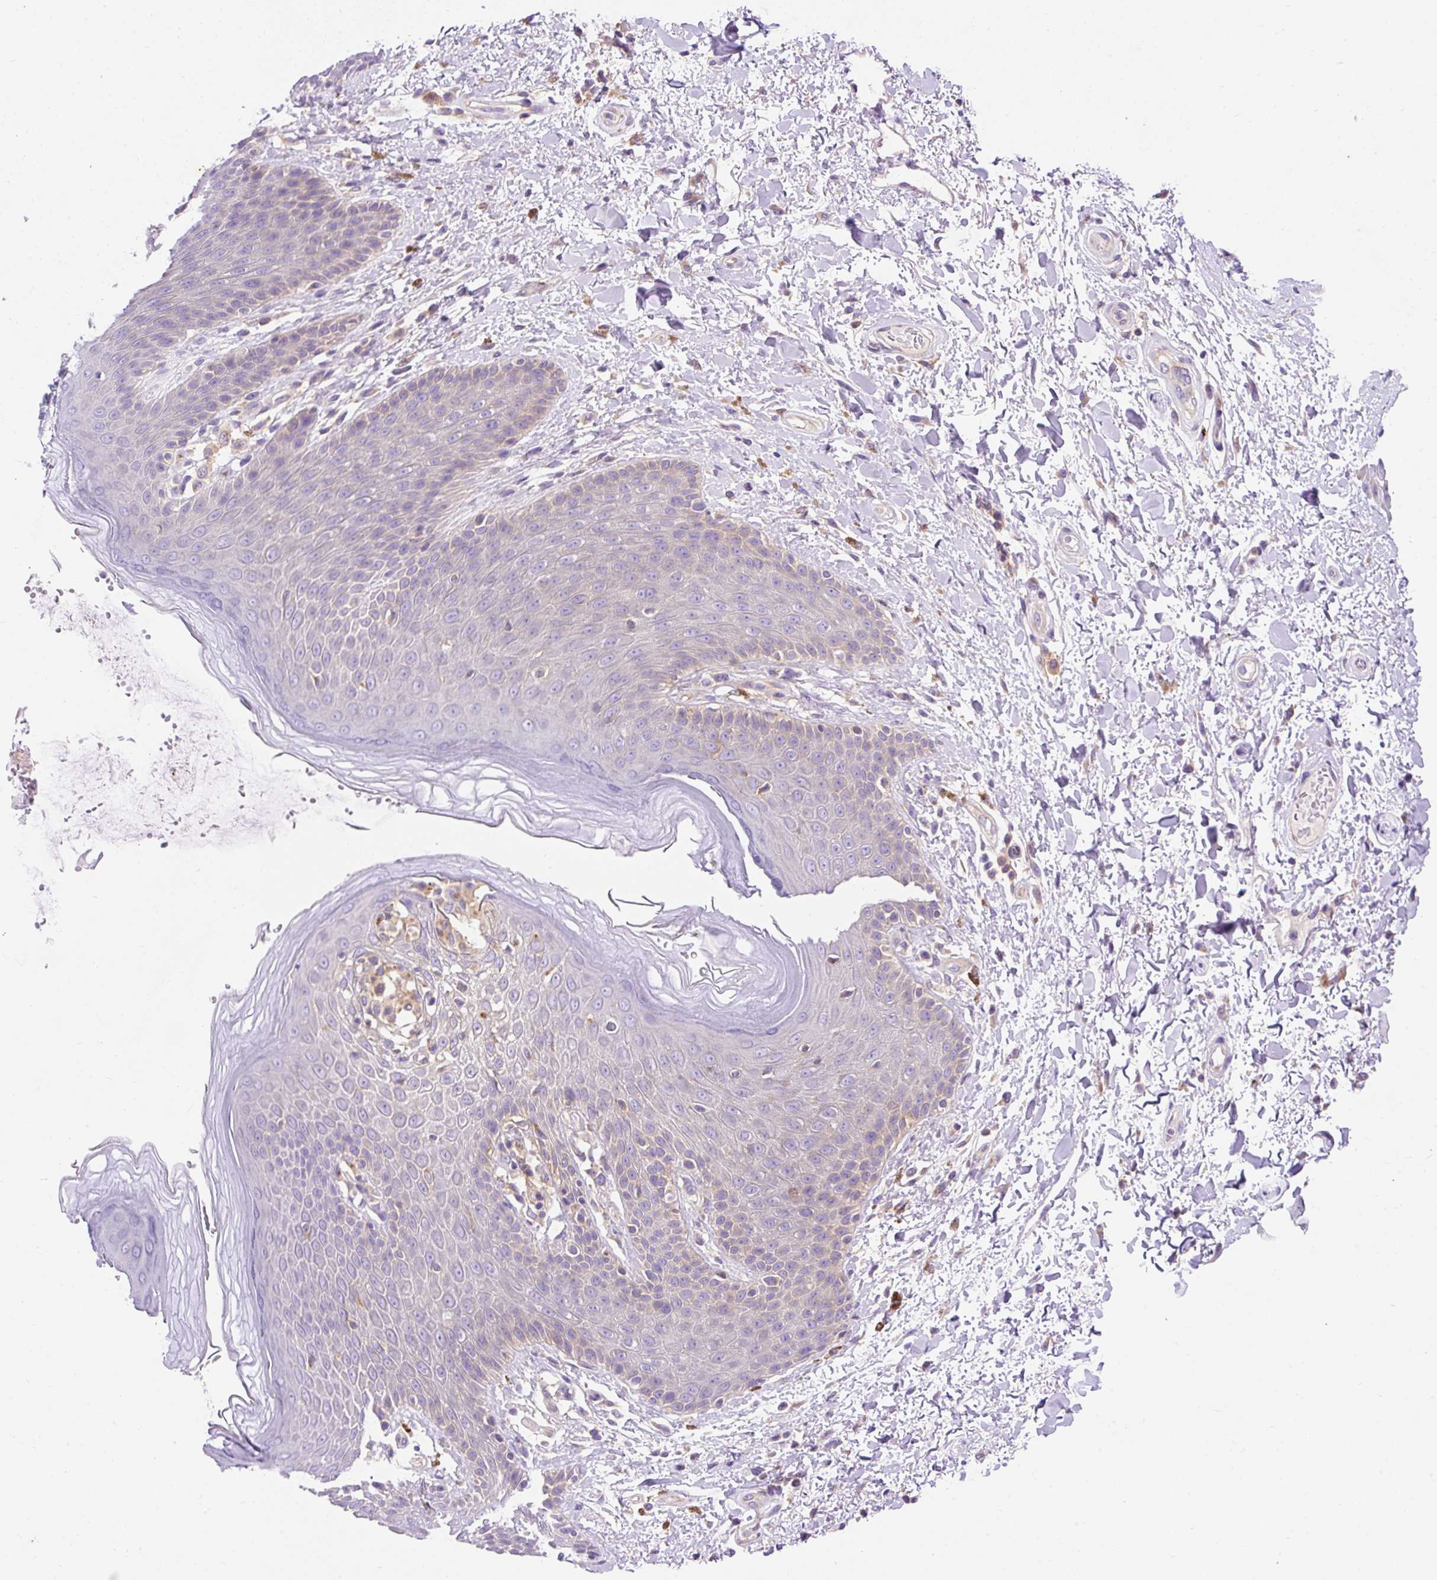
{"staining": {"intensity": "moderate", "quantity": "<25%", "location": "cytoplasmic/membranous"}, "tissue": "skin", "cell_type": "Epidermal cells", "image_type": "normal", "snomed": [{"axis": "morphology", "description": "Normal tissue, NOS"}, {"axis": "topography", "description": "Peripheral nerve tissue"}], "caption": "An image of skin stained for a protein reveals moderate cytoplasmic/membranous brown staining in epidermal cells. Ihc stains the protein of interest in brown and the nuclei are stained blue.", "gene": "OR4K15", "patient": {"sex": "male", "age": 51}}